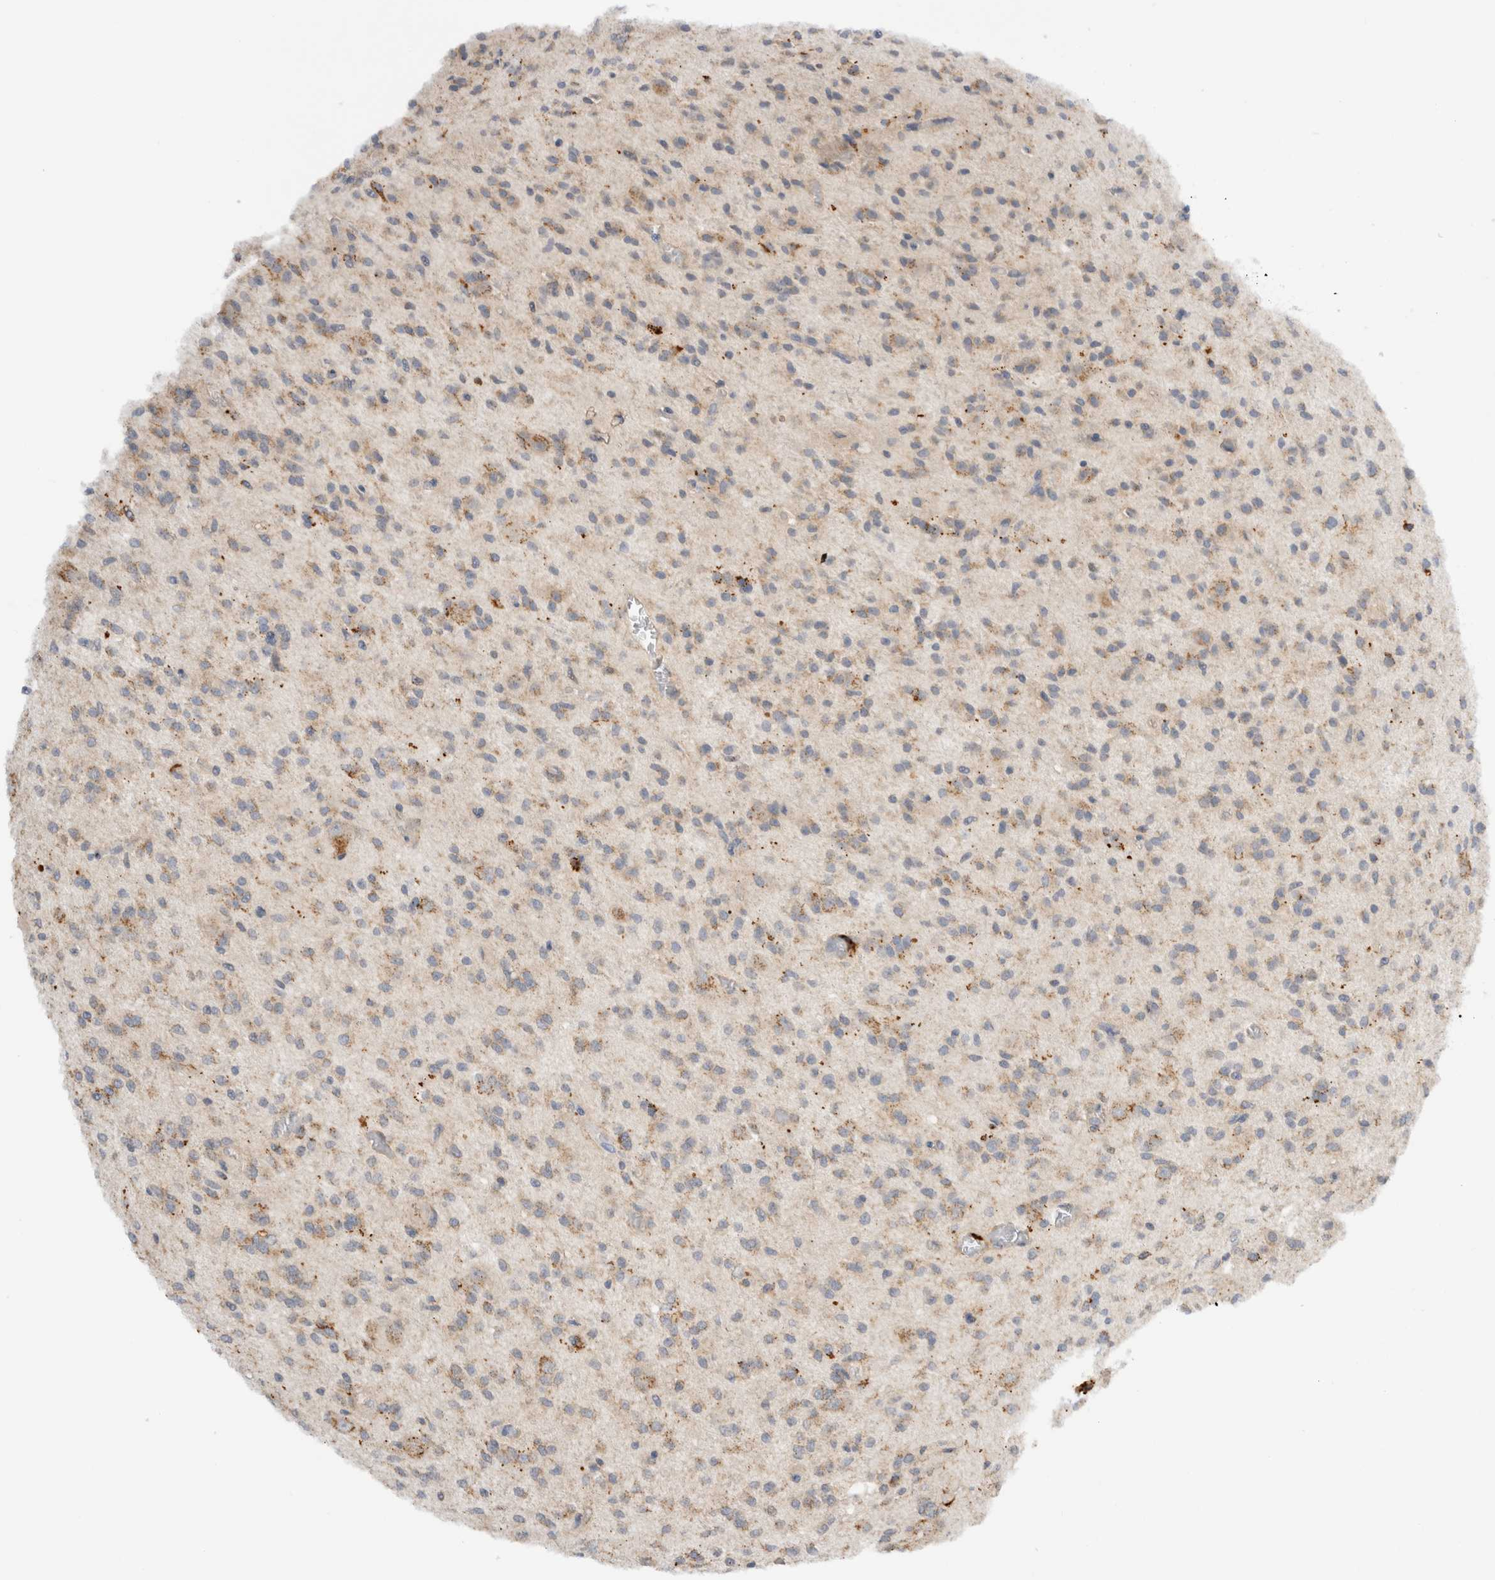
{"staining": {"intensity": "weak", "quantity": ">75%", "location": "cytoplasmic/membranous"}, "tissue": "glioma", "cell_type": "Tumor cells", "image_type": "cancer", "snomed": [{"axis": "morphology", "description": "Glioma, malignant, High grade"}, {"axis": "topography", "description": "Brain"}], "caption": "Weak cytoplasmic/membranous positivity for a protein is appreciated in approximately >75% of tumor cells of glioma using IHC.", "gene": "GNS", "patient": {"sex": "female", "age": 59}}